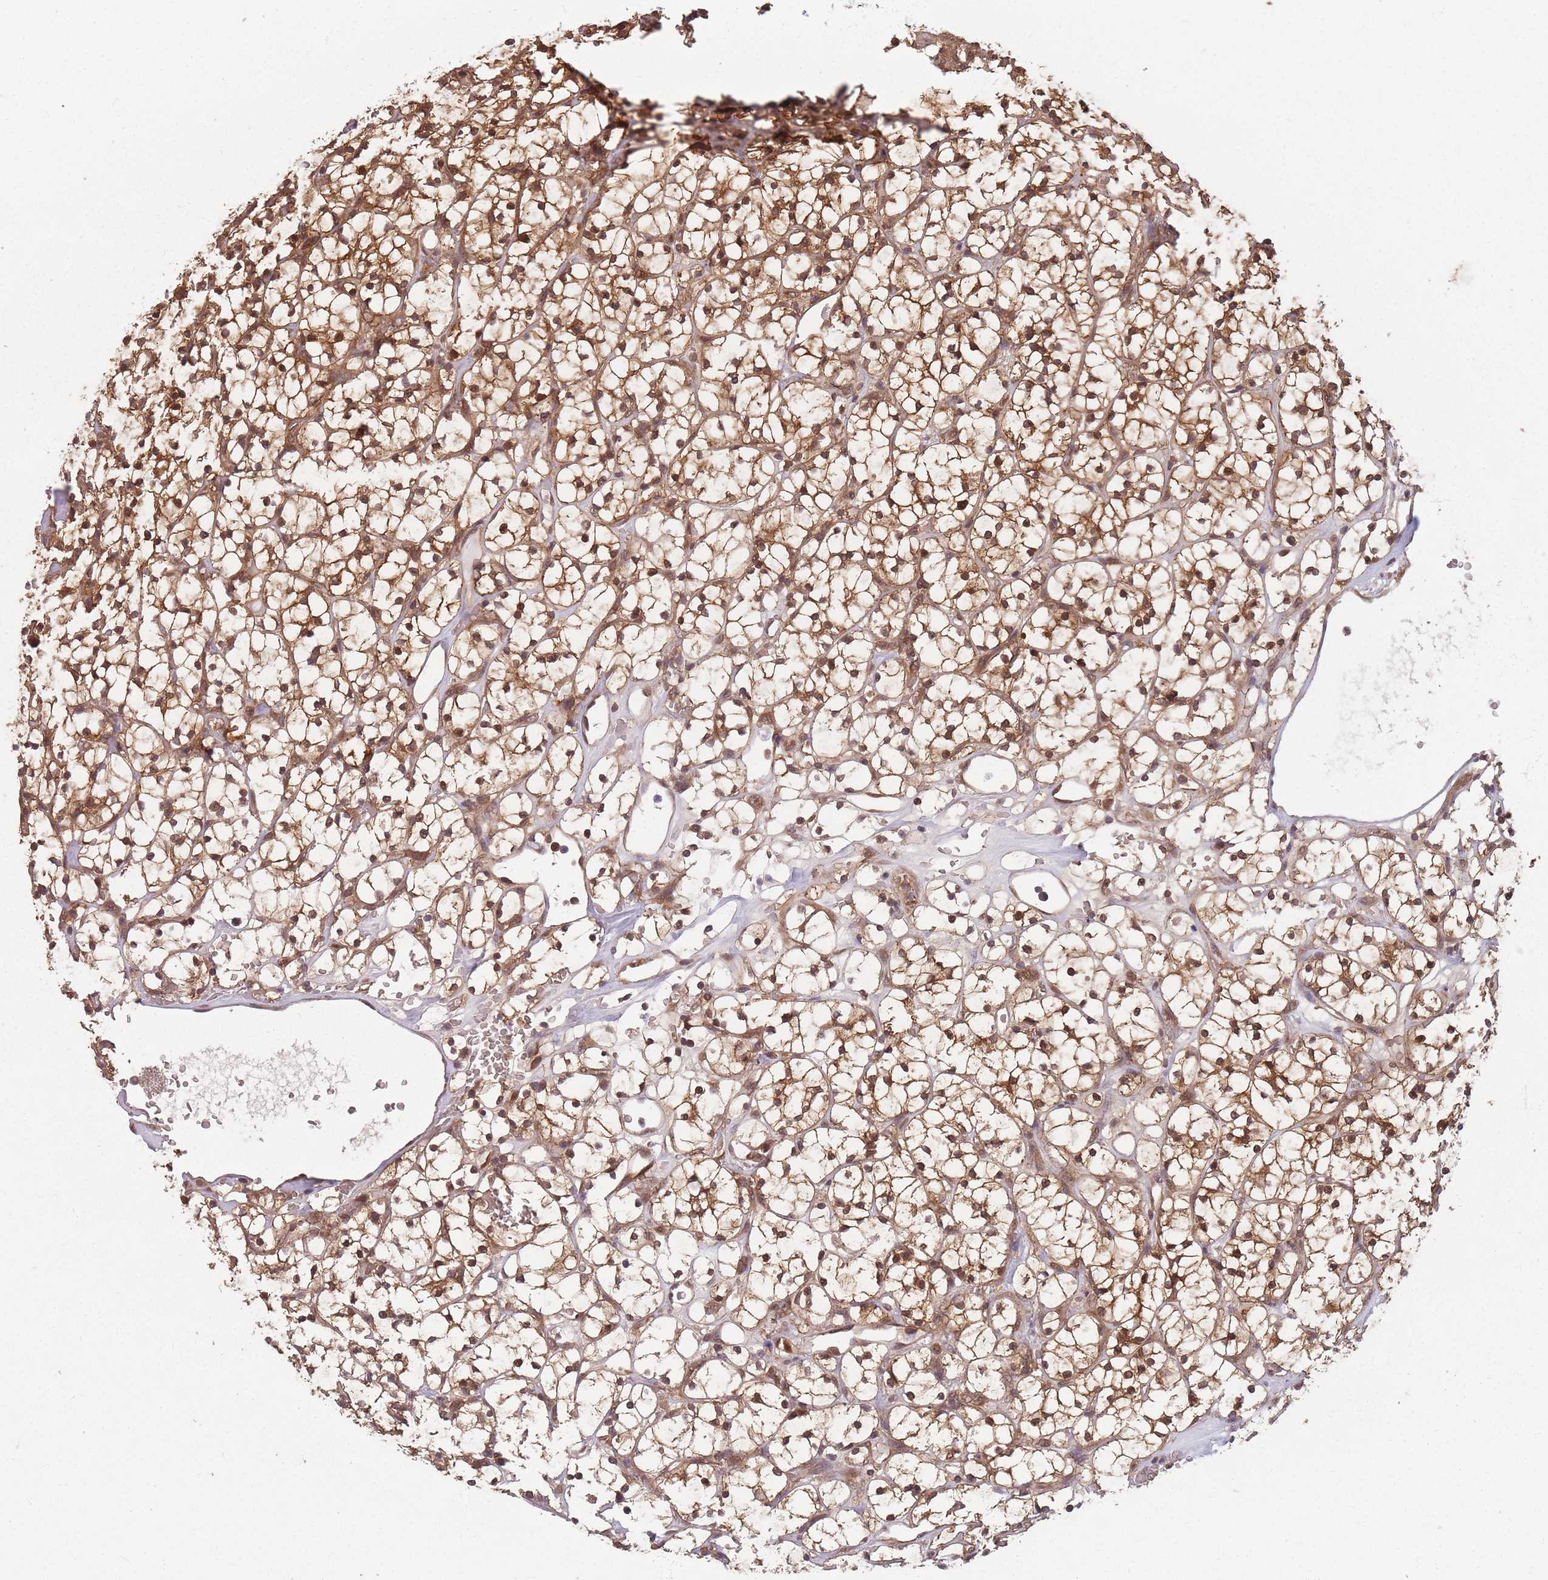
{"staining": {"intensity": "moderate", "quantity": ">75%", "location": "cytoplasmic/membranous,nuclear"}, "tissue": "renal cancer", "cell_type": "Tumor cells", "image_type": "cancer", "snomed": [{"axis": "morphology", "description": "Adenocarcinoma, NOS"}, {"axis": "topography", "description": "Kidney"}], "caption": "IHC (DAB (3,3'-diaminobenzidine)) staining of human renal cancer (adenocarcinoma) shows moderate cytoplasmic/membranous and nuclear protein positivity in approximately >75% of tumor cells.", "gene": "PPP6R3", "patient": {"sex": "female", "age": 64}}